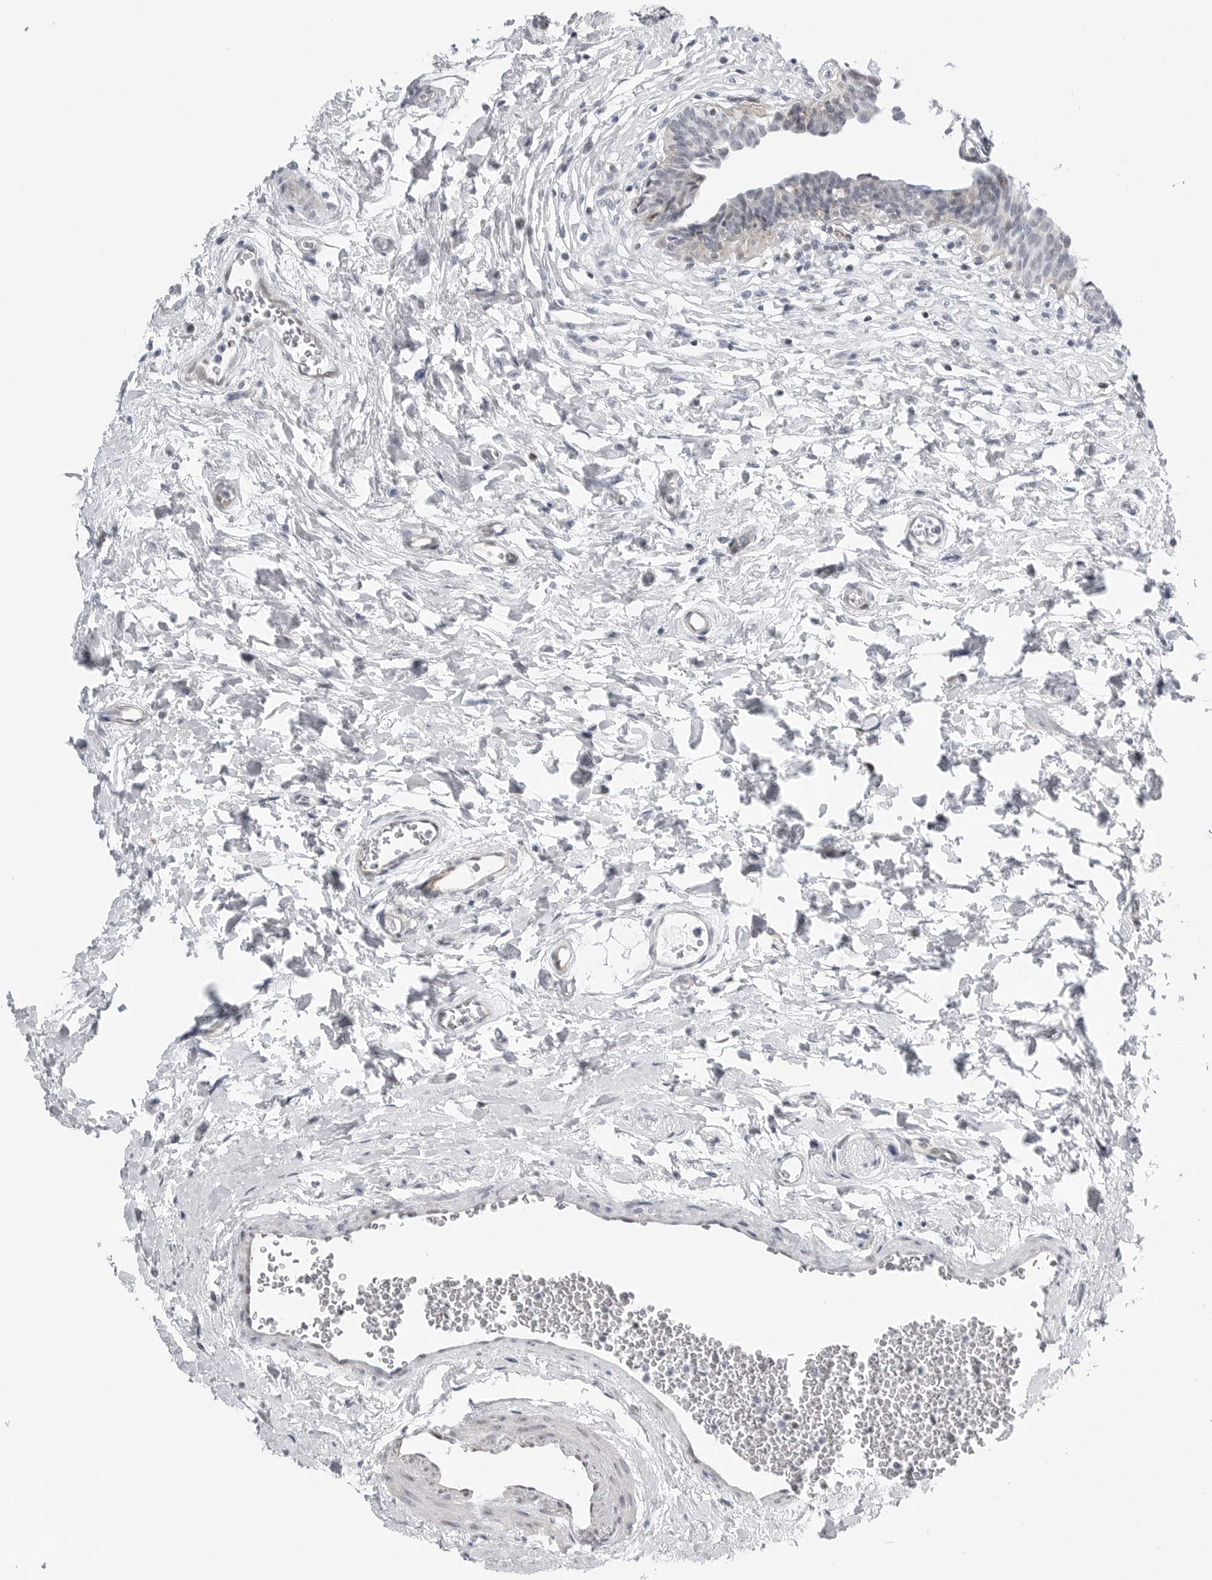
{"staining": {"intensity": "negative", "quantity": "none", "location": "none"}, "tissue": "urinary bladder", "cell_type": "Urothelial cells", "image_type": "normal", "snomed": [{"axis": "morphology", "description": "Normal tissue, NOS"}, {"axis": "topography", "description": "Urinary bladder"}], "caption": "Urothelial cells show no significant protein expression in normal urinary bladder.", "gene": "FAM135B", "patient": {"sex": "male", "age": 83}}